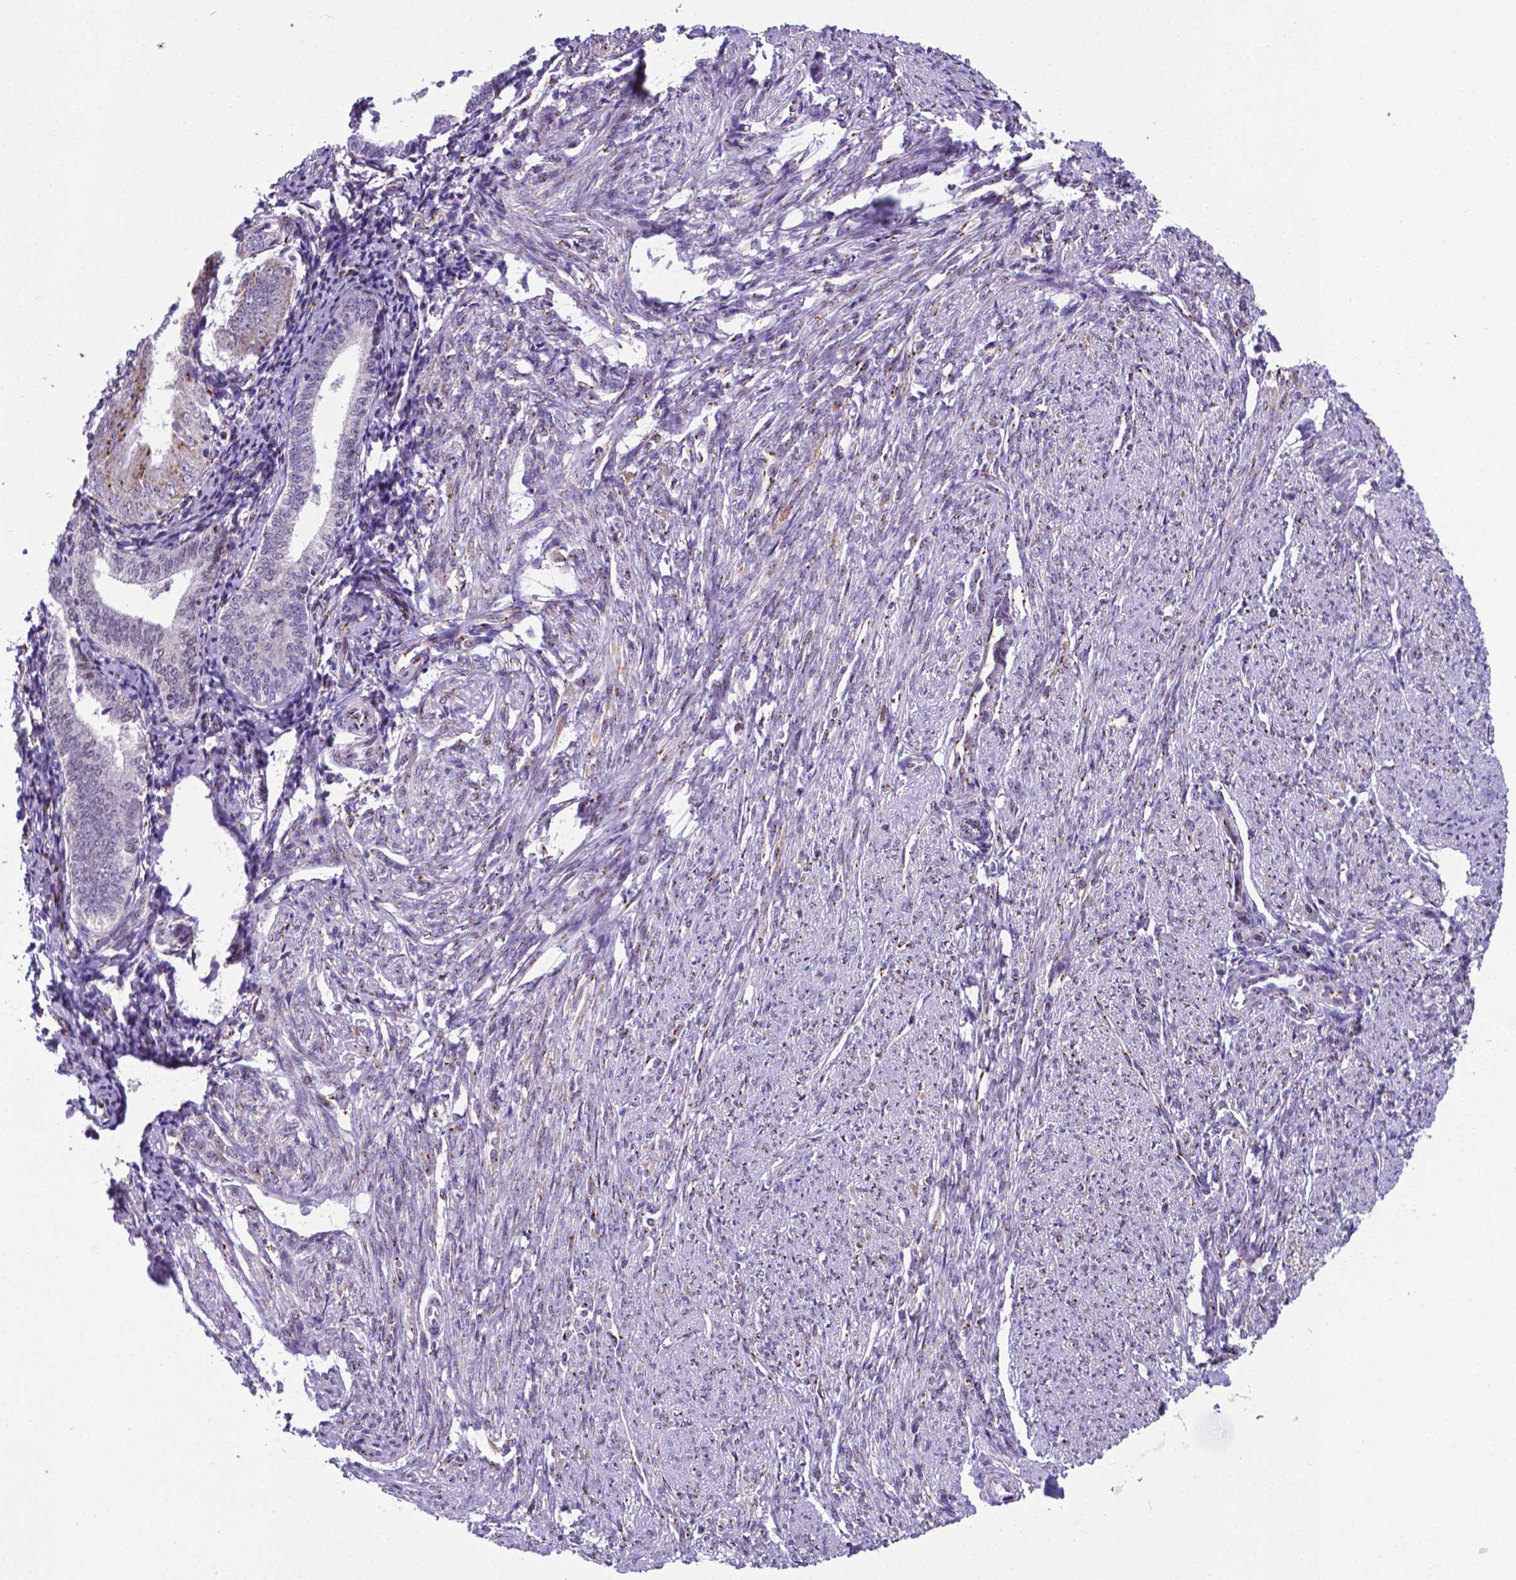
{"staining": {"intensity": "moderate", "quantity": "25%-75%", "location": "cytoplasmic/membranous"}, "tissue": "smooth muscle", "cell_type": "Smooth muscle cells", "image_type": "normal", "snomed": [{"axis": "morphology", "description": "Normal tissue, NOS"}, {"axis": "topography", "description": "Smooth muscle"}], "caption": "This photomicrograph exhibits IHC staining of benign smooth muscle, with medium moderate cytoplasmic/membranous expression in about 25%-75% of smooth muscle cells.", "gene": "MRPL10", "patient": {"sex": "female", "age": 65}}